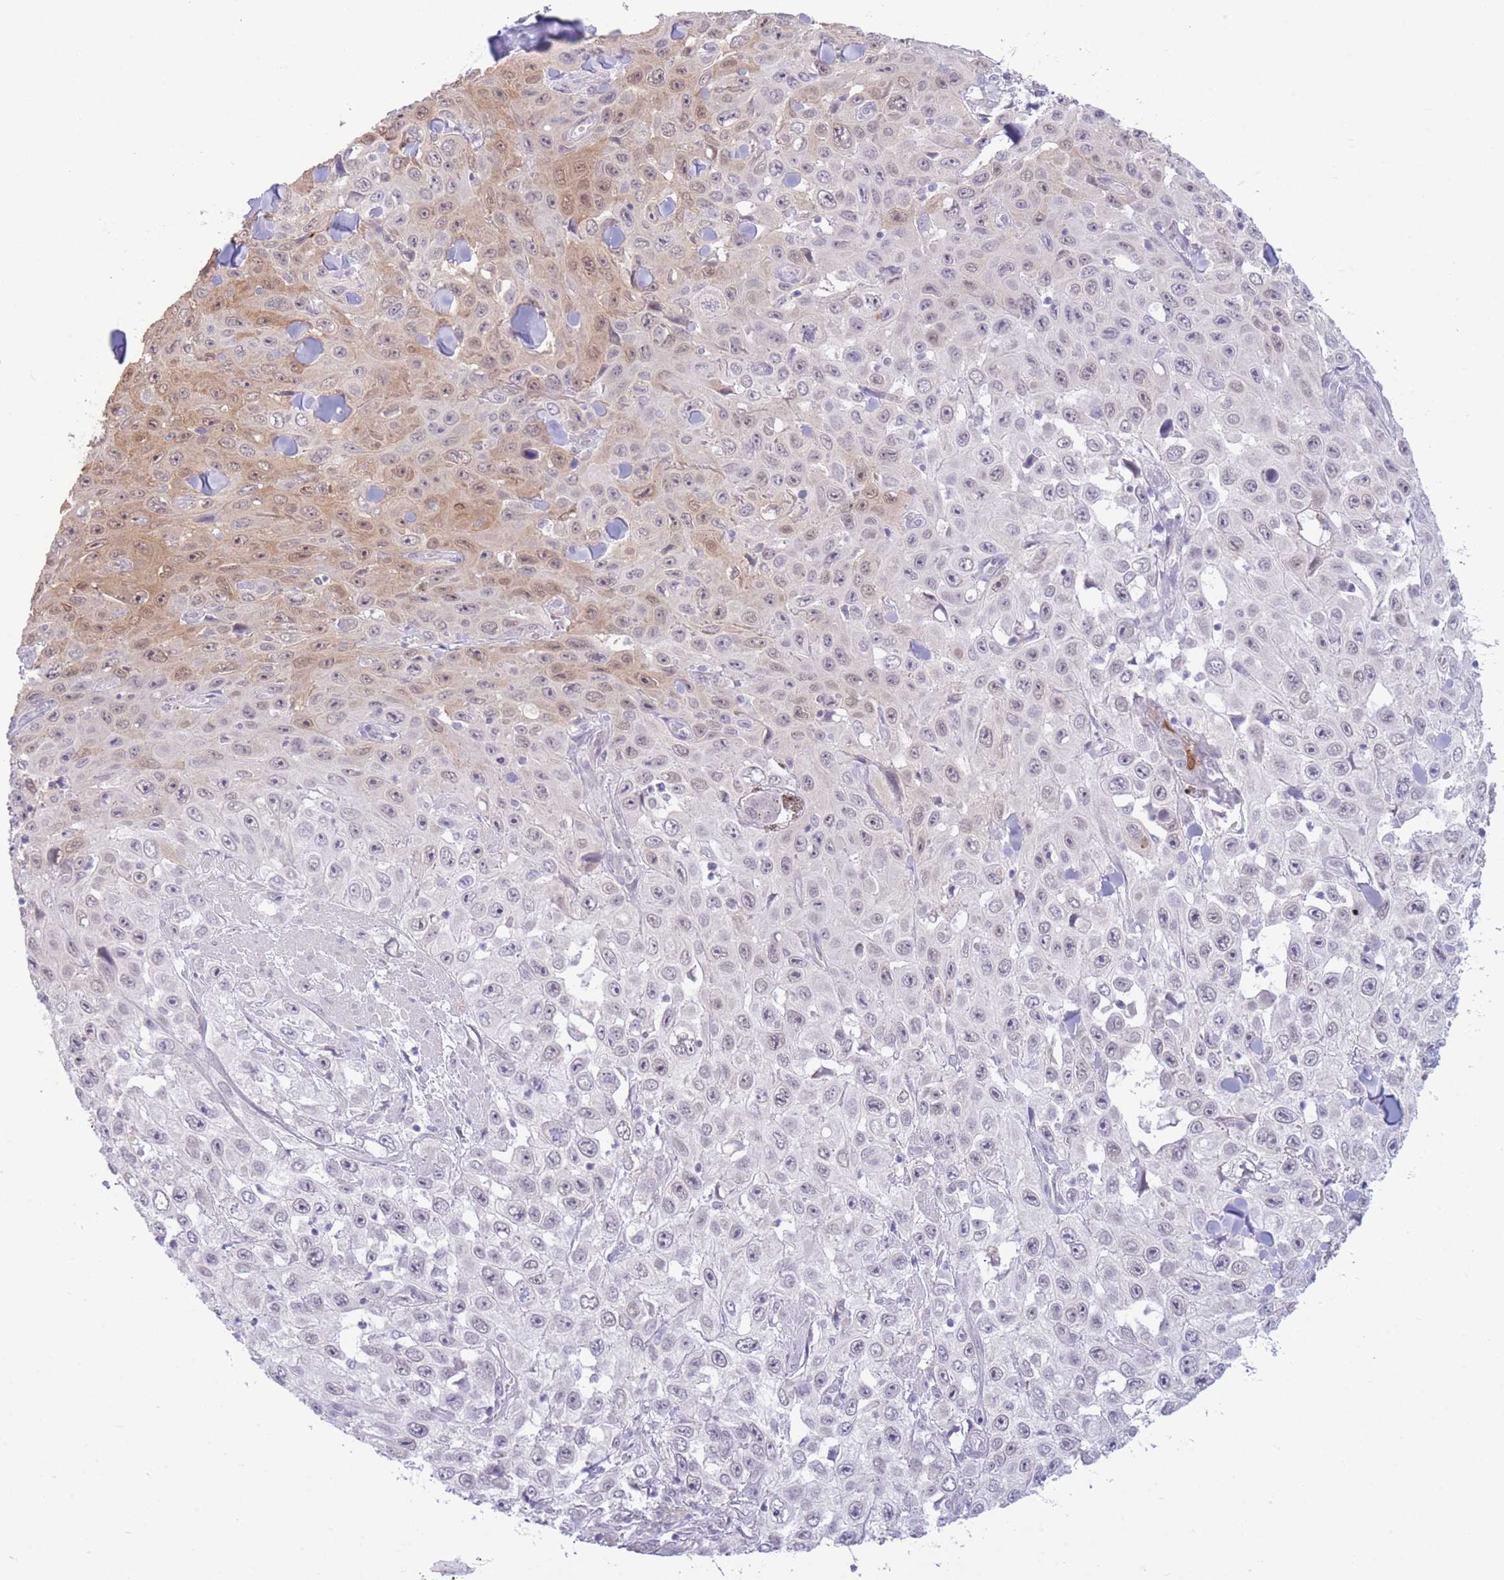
{"staining": {"intensity": "moderate", "quantity": "<25%", "location": "cytoplasmic/membranous,nuclear"}, "tissue": "skin cancer", "cell_type": "Tumor cells", "image_type": "cancer", "snomed": [{"axis": "morphology", "description": "Squamous cell carcinoma, NOS"}, {"axis": "topography", "description": "Skin"}], "caption": "Human skin cancer stained for a protein (brown) reveals moderate cytoplasmic/membranous and nuclear positive positivity in approximately <25% of tumor cells.", "gene": "FBXO46", "patient": {"sex": "male", "age": 82}}